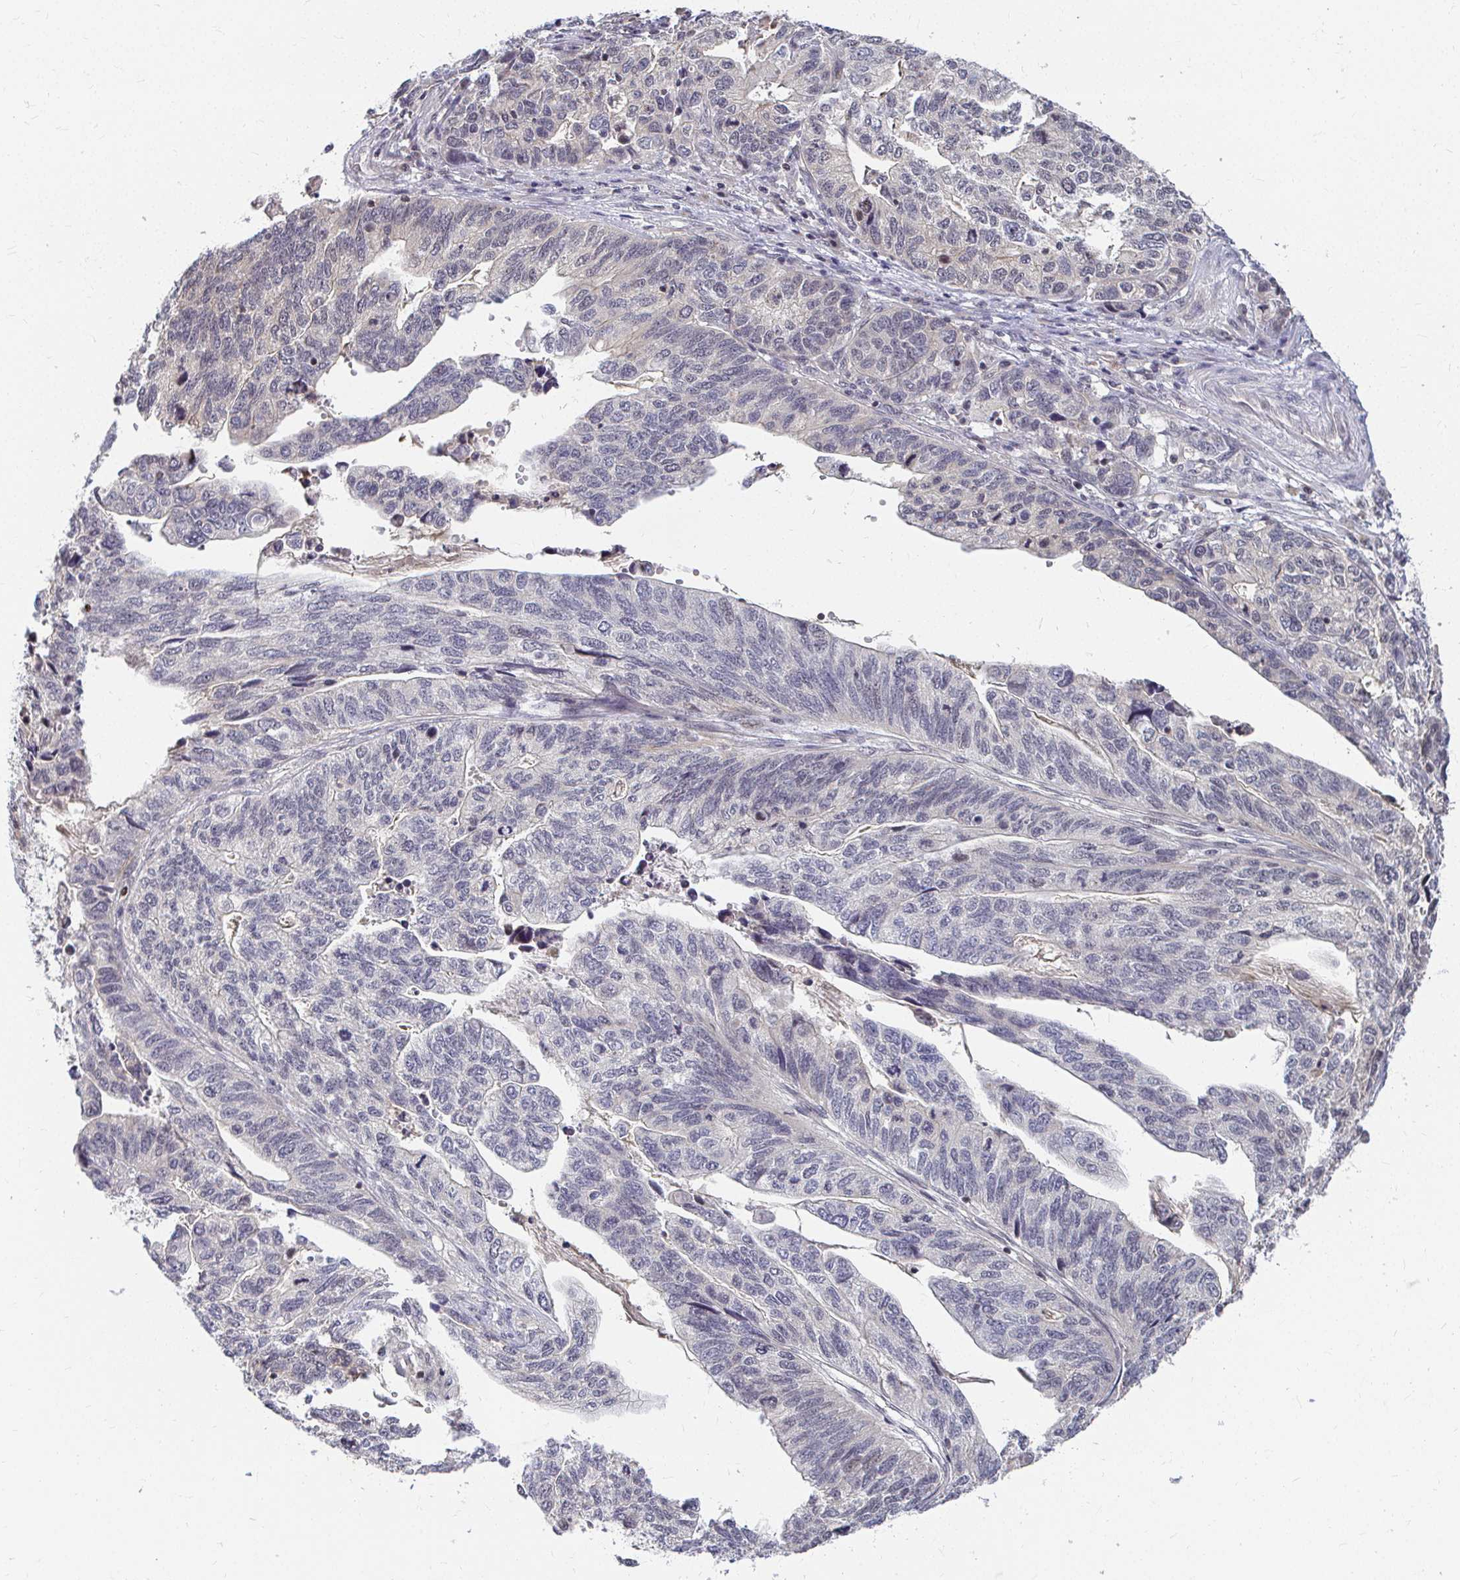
{"staining": {"intensity": "negative", "quantity": "none", "location": "none"}, "tissue": "stomach cancer", "cell_type": "Tumor cells", "image_type": "cancer", "snomed": [{"axis": "morphology", "description": "Adenocarcinoma, NOS"}, {"axis": "topography", "description": "Stomach, upper"}], "caption": "Human stomach cancer (adenocarcinoma) stained for a protein using immunohistochemistry (IHC) demonstrates no positivity in tumor cells.", "gene": "ANK3", "patient": {"sex": "female", "age": 67}}